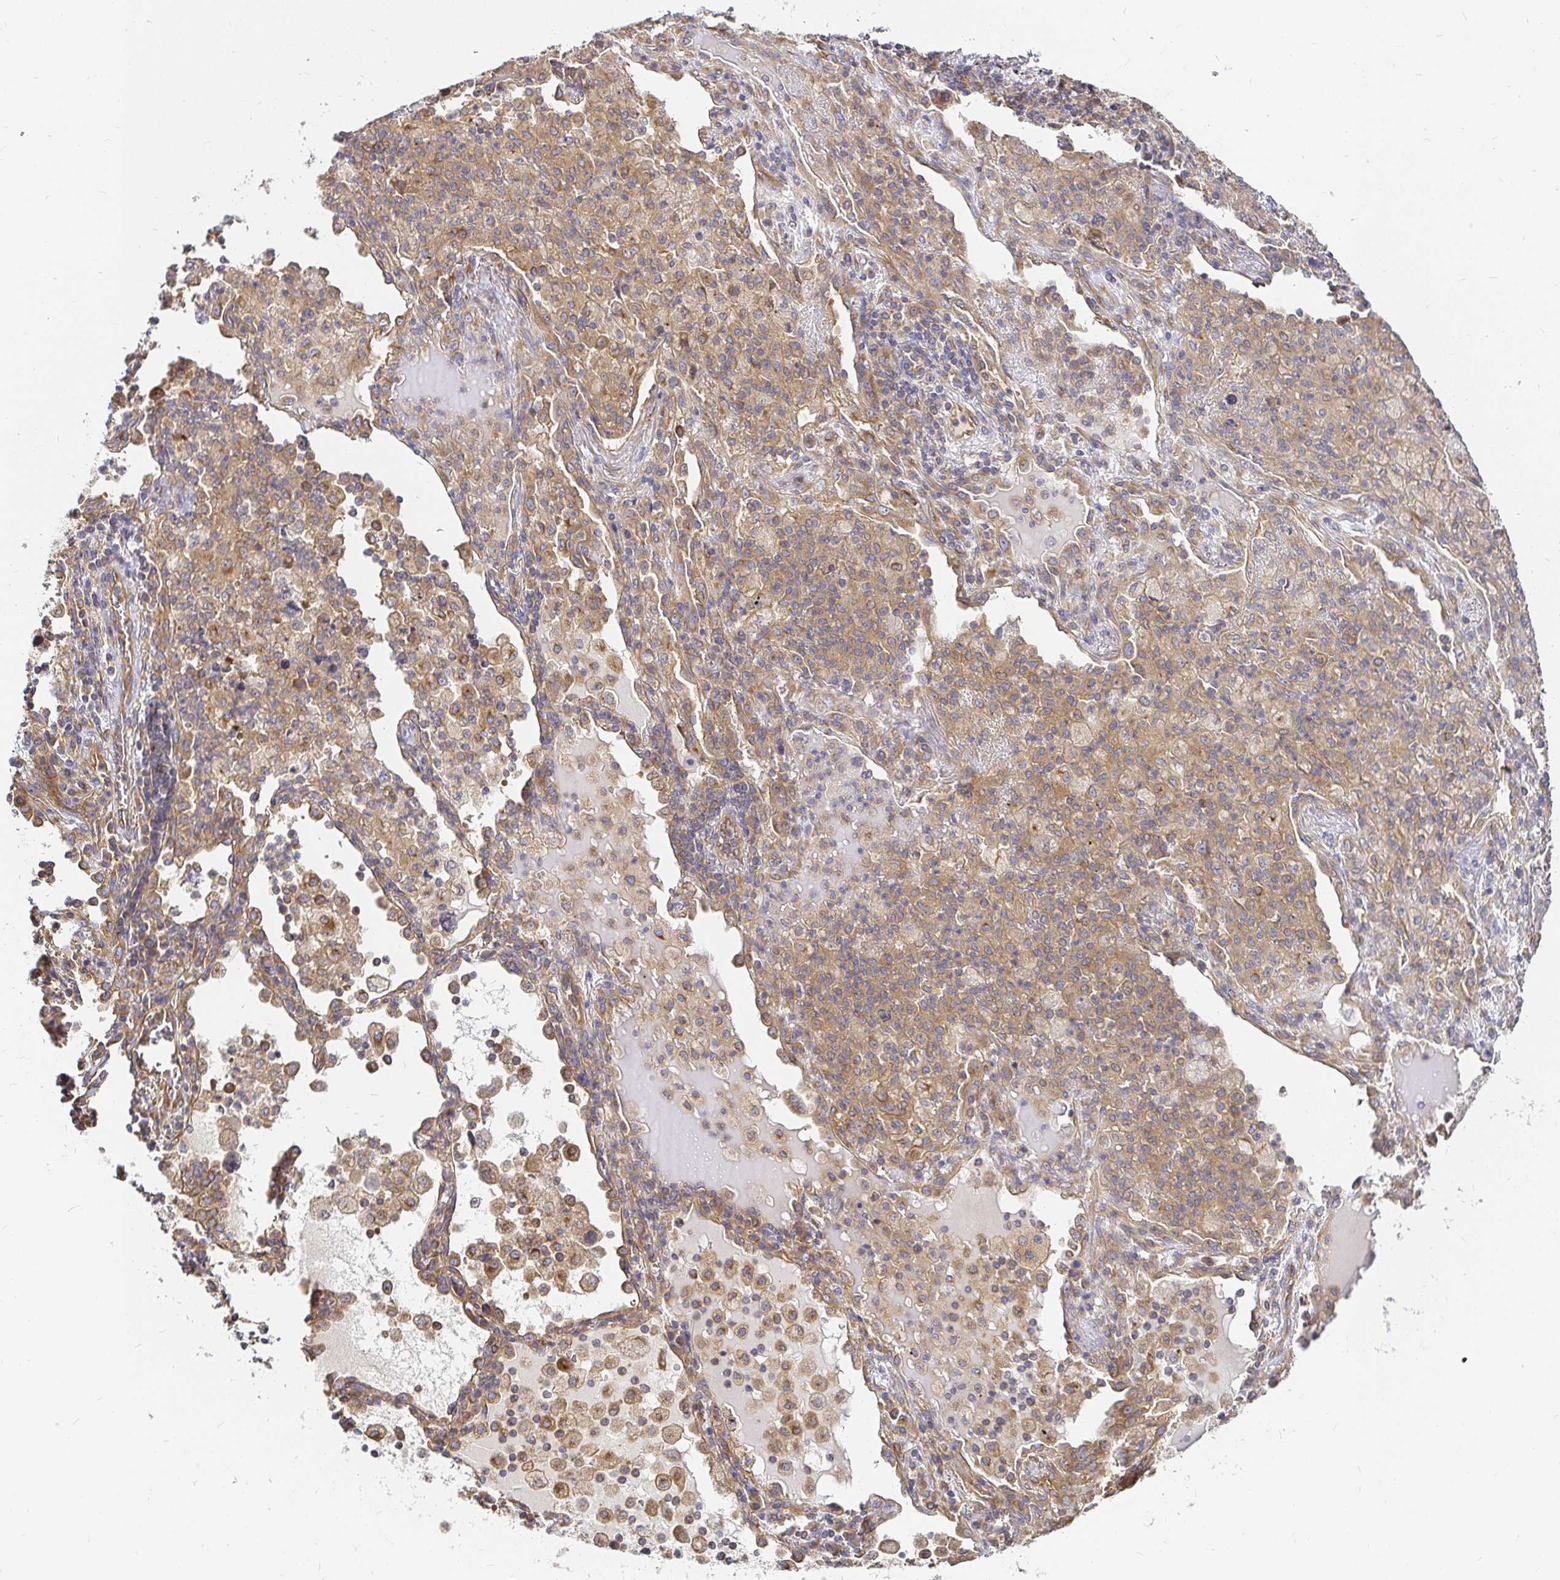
{"staining": {"intensity": "moderate", "quantity": "25%-75%", "location": "cytoplasmic/membranous"}, "tissue": "lung cancer", "cell_type": "Tumor cells", "image_type": "cancer", "snomed": [{"axis": "morphology", "description": "Adenocarcinoma, NOS"}, {"axis": "topography", "description": "Lung"}], "caption": "Lung cancer (adenocarcinoma) tissue displays moderate cytoplasmic/membranous positivity in about 25%-75% of tumor cells, visualized by immunohistochemistry. (Stains: DAB in brown, nuclei in blue, Microscopy: brightfield microscopy at high magnification).", "gene": "KIF5B", "patient": {"sex": "female", "age": 57}}